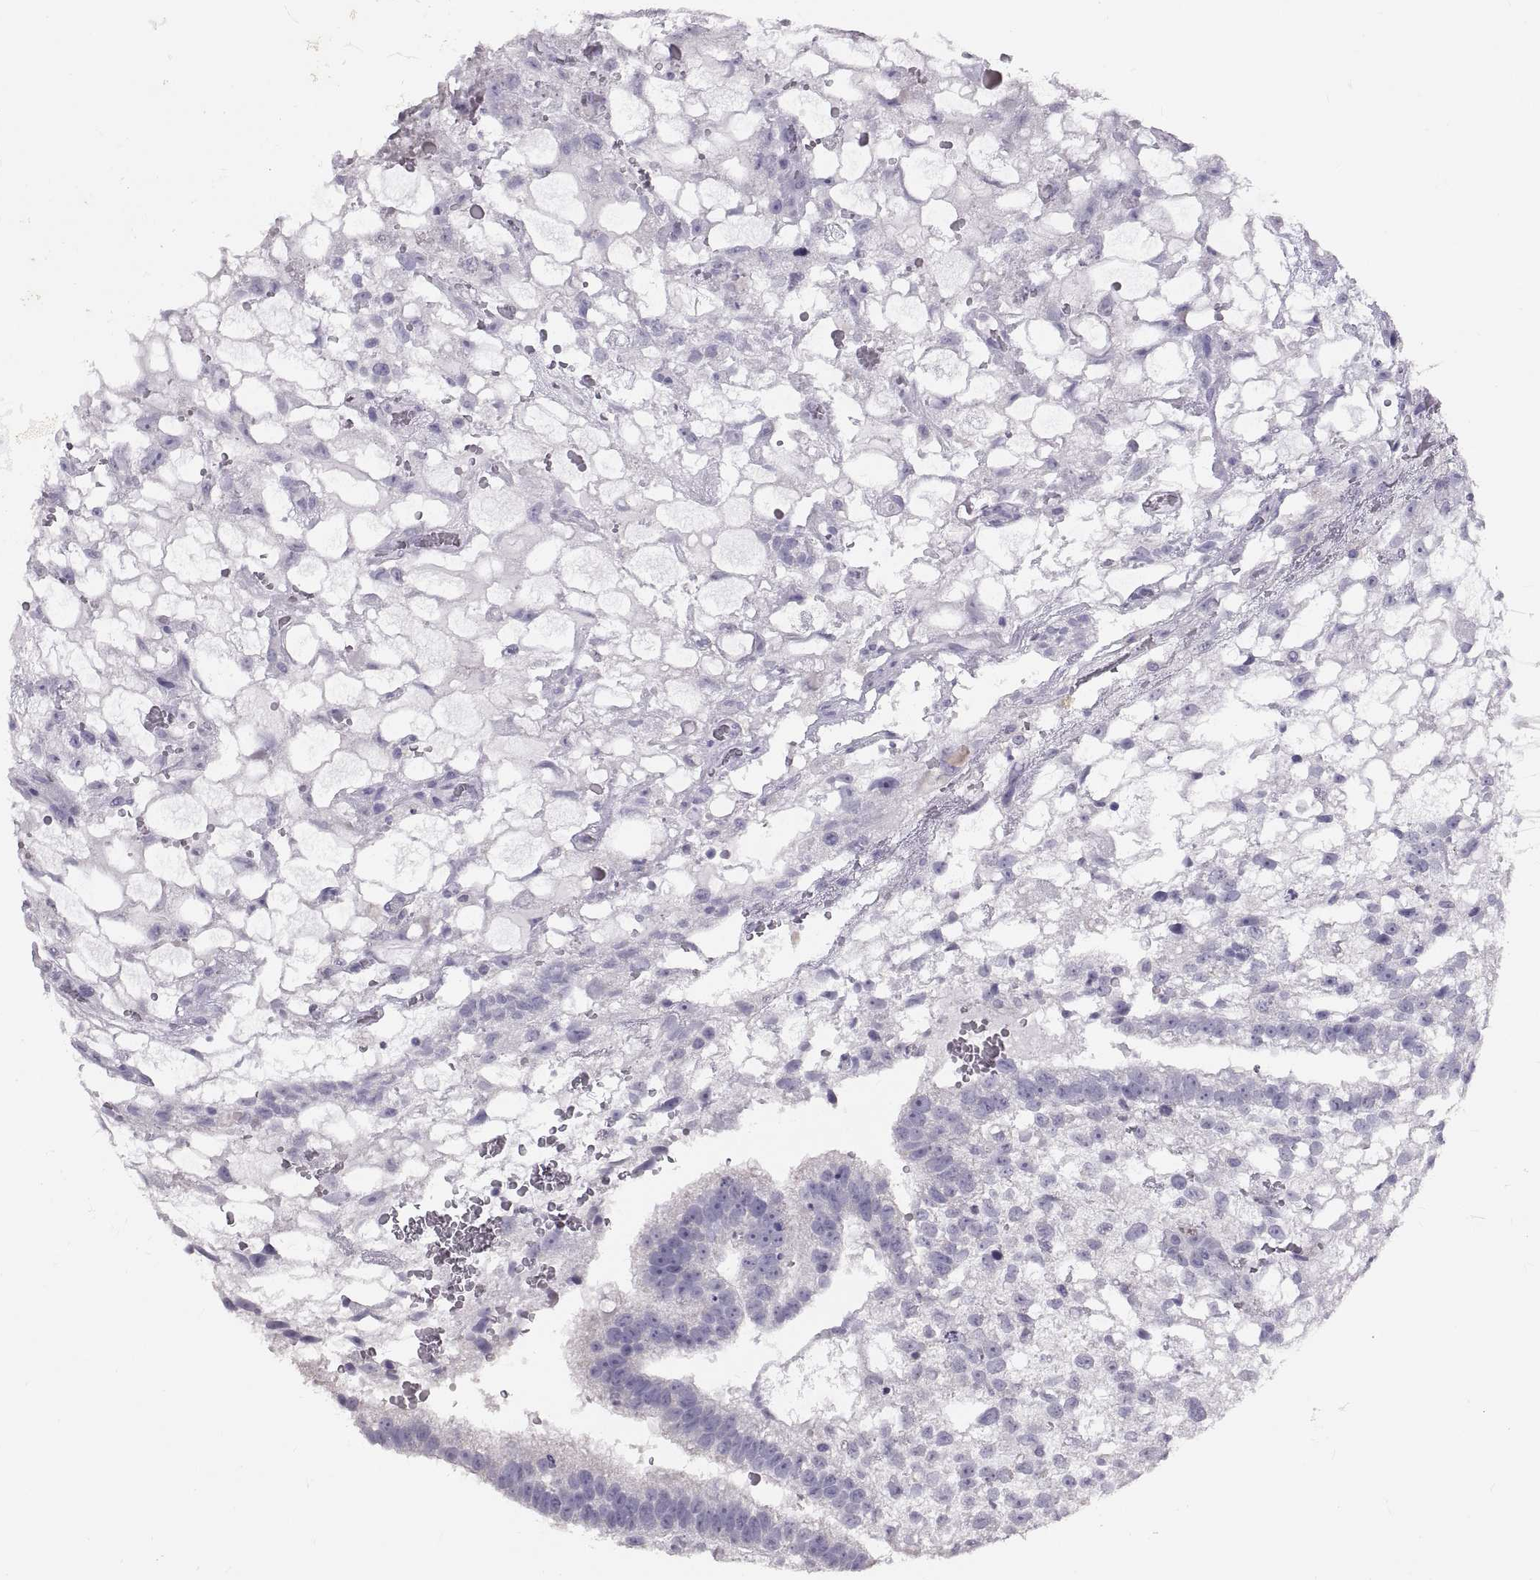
{"staining": {"intensity": "negative", "quantity": "none", "location": "none"}, "tissue": "testis cancer", "cell_type": "Tumor cells", "image_type": "cancer", "snomed": [{"axis": "morphology", "description": "Normal tissue, NOS"}, {"axis": "morphology", "description": "Carcinoma, Embryonal, NOS"}, {"axis": "topography", "description": "Testis"}, {"axis": "topography", "description": "Epididymis"}], "caption": "The immunohistochemistry photomicrograph has no significant expression in tumor cells of embryonal carcinoma (testis) tissue.", "gene": "WBP2NL", "patient": {"sex": "male", "age": 32}}